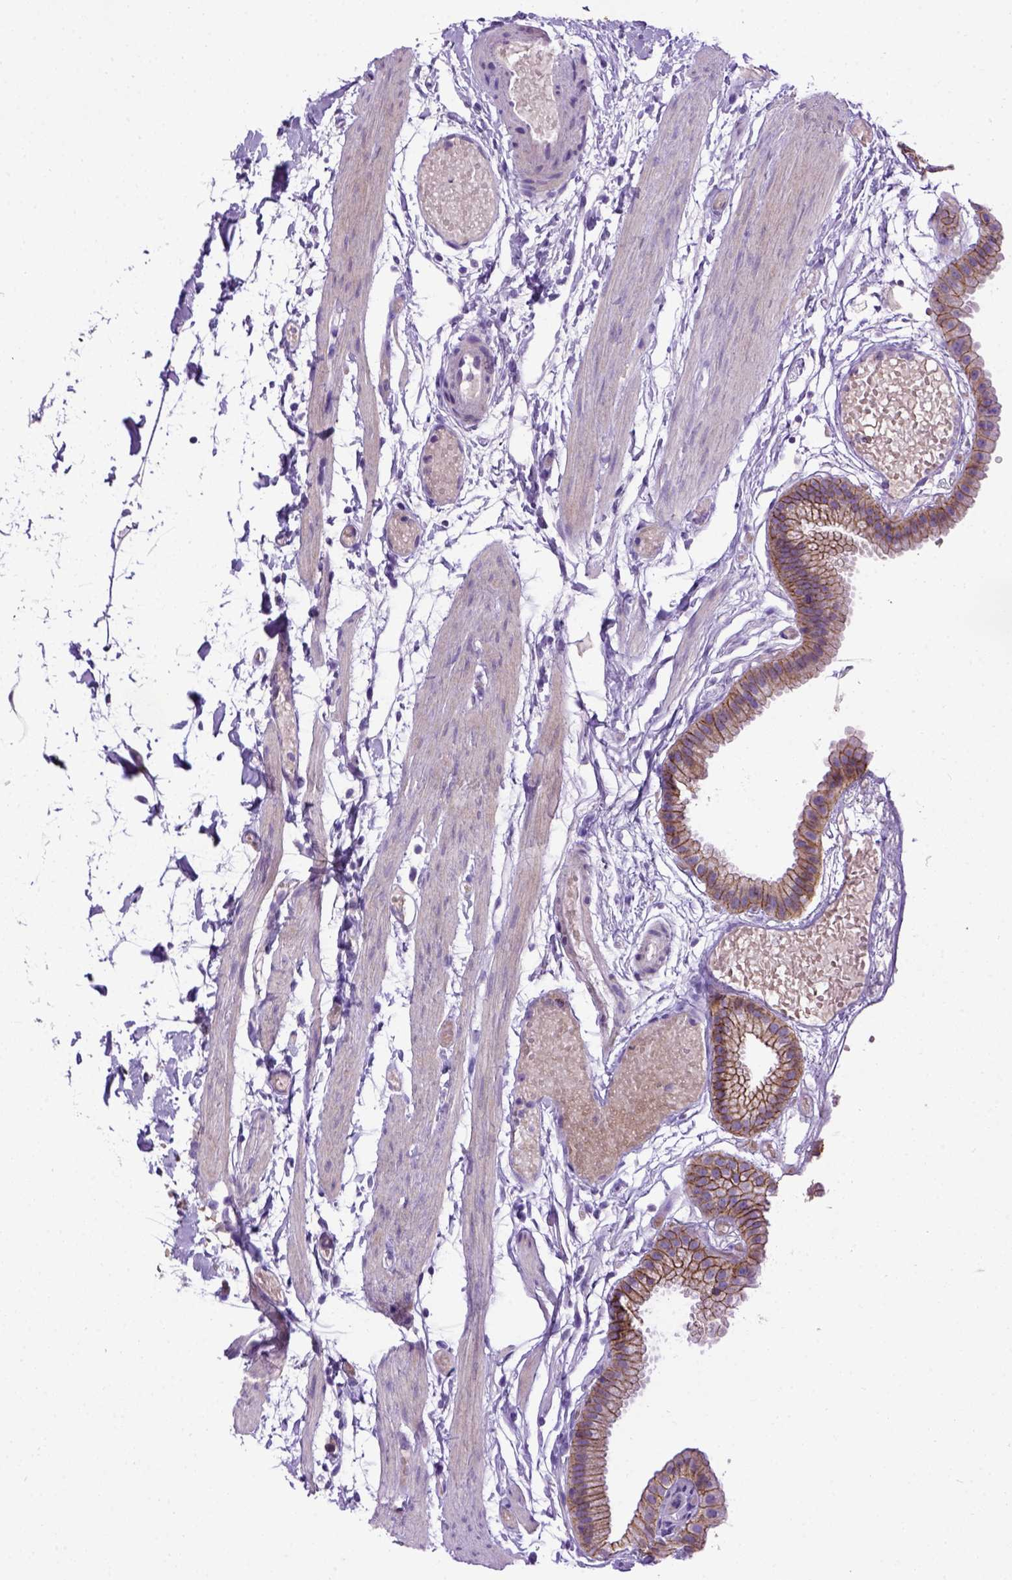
{"staining": {"intensity": "moderate", "quantity": ">75%", "location": "cytoplasmic/membranous"}, "tissue": "gallbladder", "cell_type": "Glandular cells", "image_type": "normal", "snomed": [{"axis": "morphology", "description": "Normal tissue, NOS"}, {"axis": "topography", "description": "Gallbladder"}], "caption": "Moderate cytoplasmic/membranous positivity for a protein is appreciated in about >75% of glandular cells of benign gallbladder using immunohistochemistry (IHC).", "gene": "CDH1", "patient": {"sex": "female", "age": 45}}